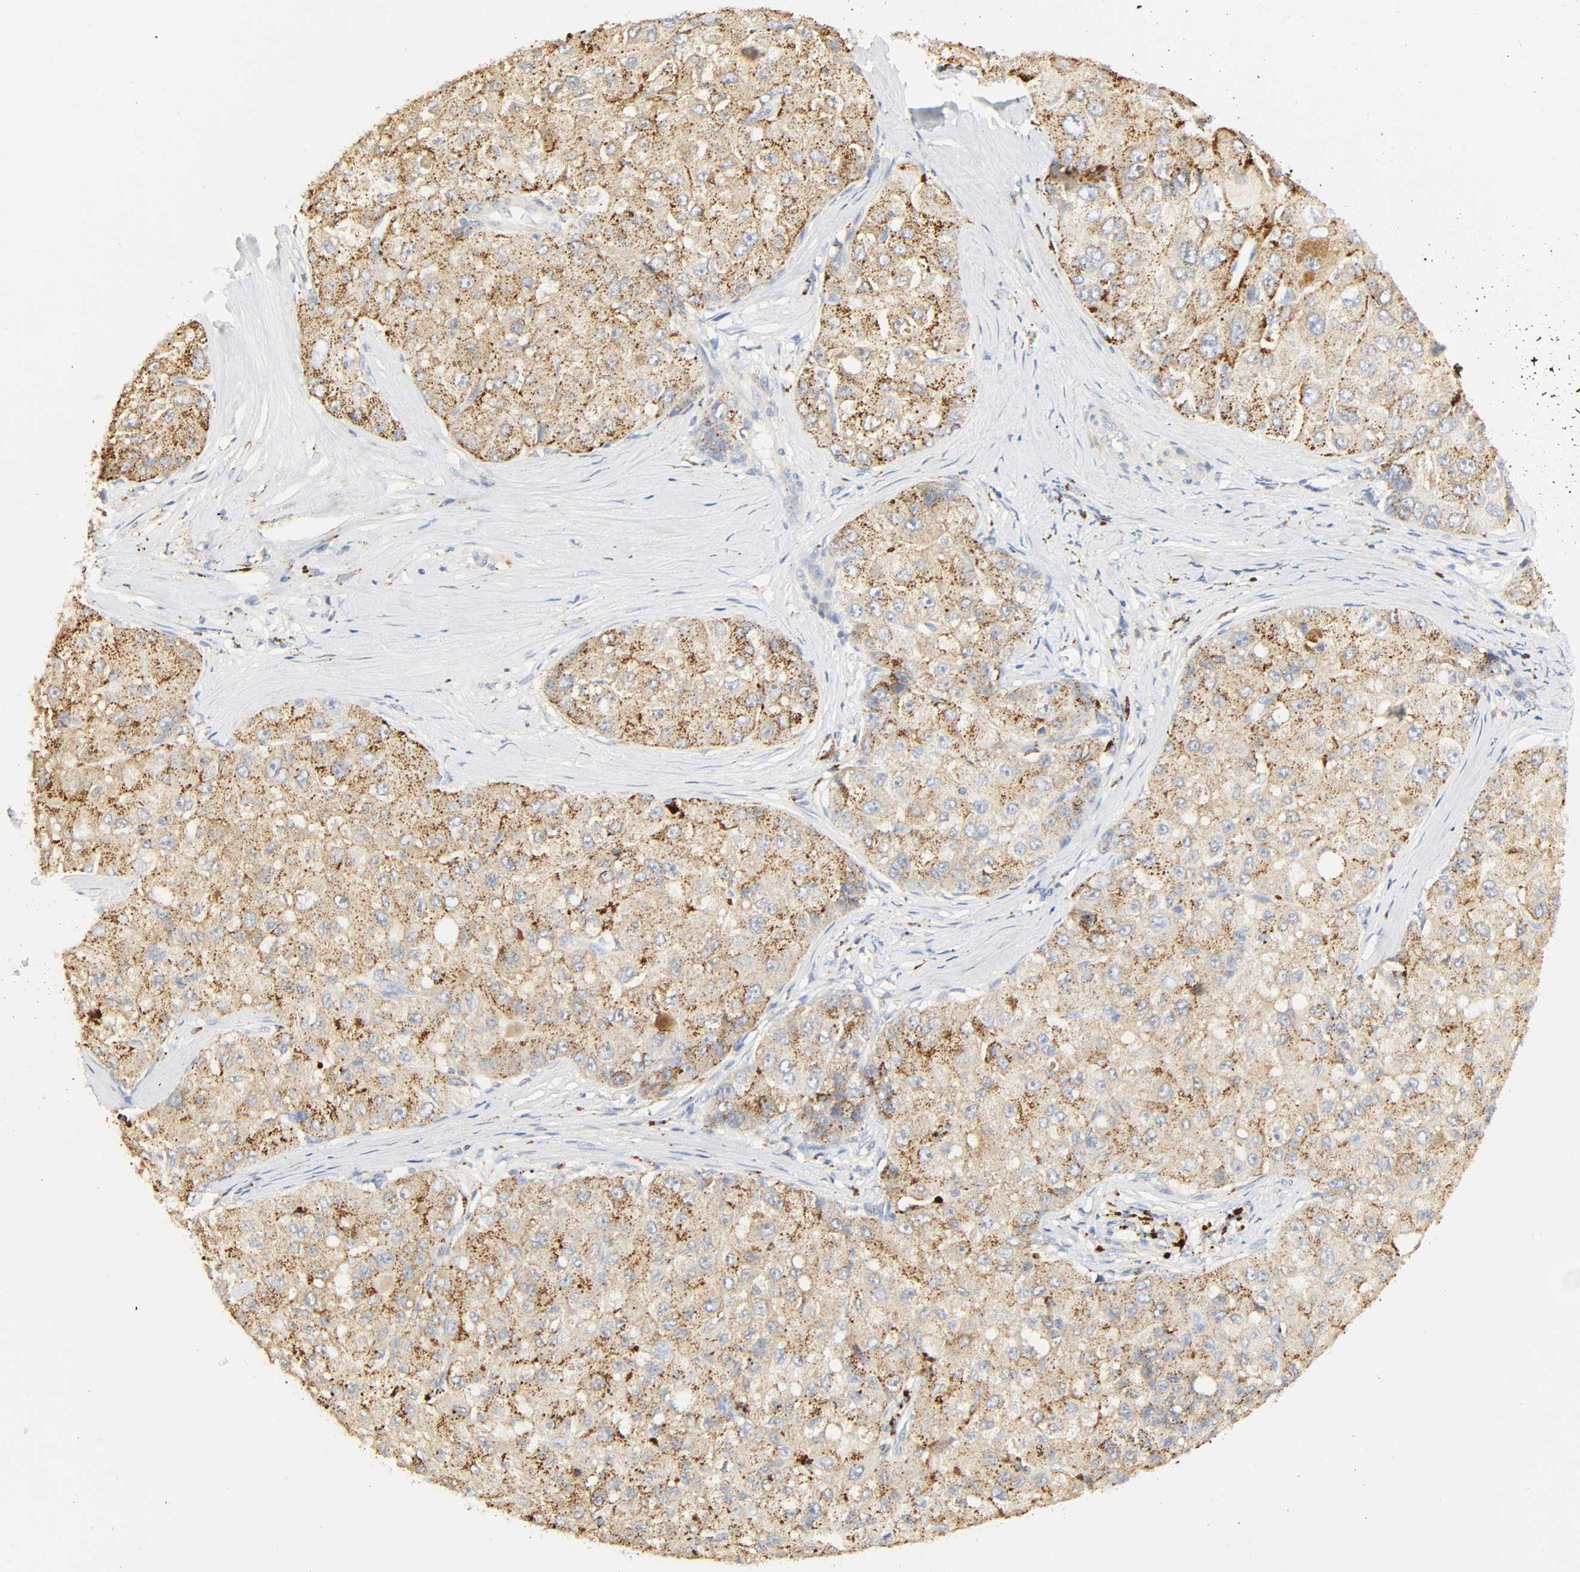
{"staining": {"intensity": "moderate", "quantity": ">75%", "location": "cytoplasmic/membranous"}, "tissue": "liver cancer", "cell_type": "Tumor cells", "image_type": "cancer", "snomed": [{"axis": "morphology", "description": "Carcinoma, Hepatocellular, NOS"}, {"axis": "topography", "description": "Liver"}], "caption": "This histopathology image shows IHC staining of human liver cancer (hepatocellular carcinoma), with medium moderate cytoplasmic/membranous positivity in approximately >75% of tumor cells.", "gene": "CAMK2A", "patient": {"sex": "male", "age": 80}}